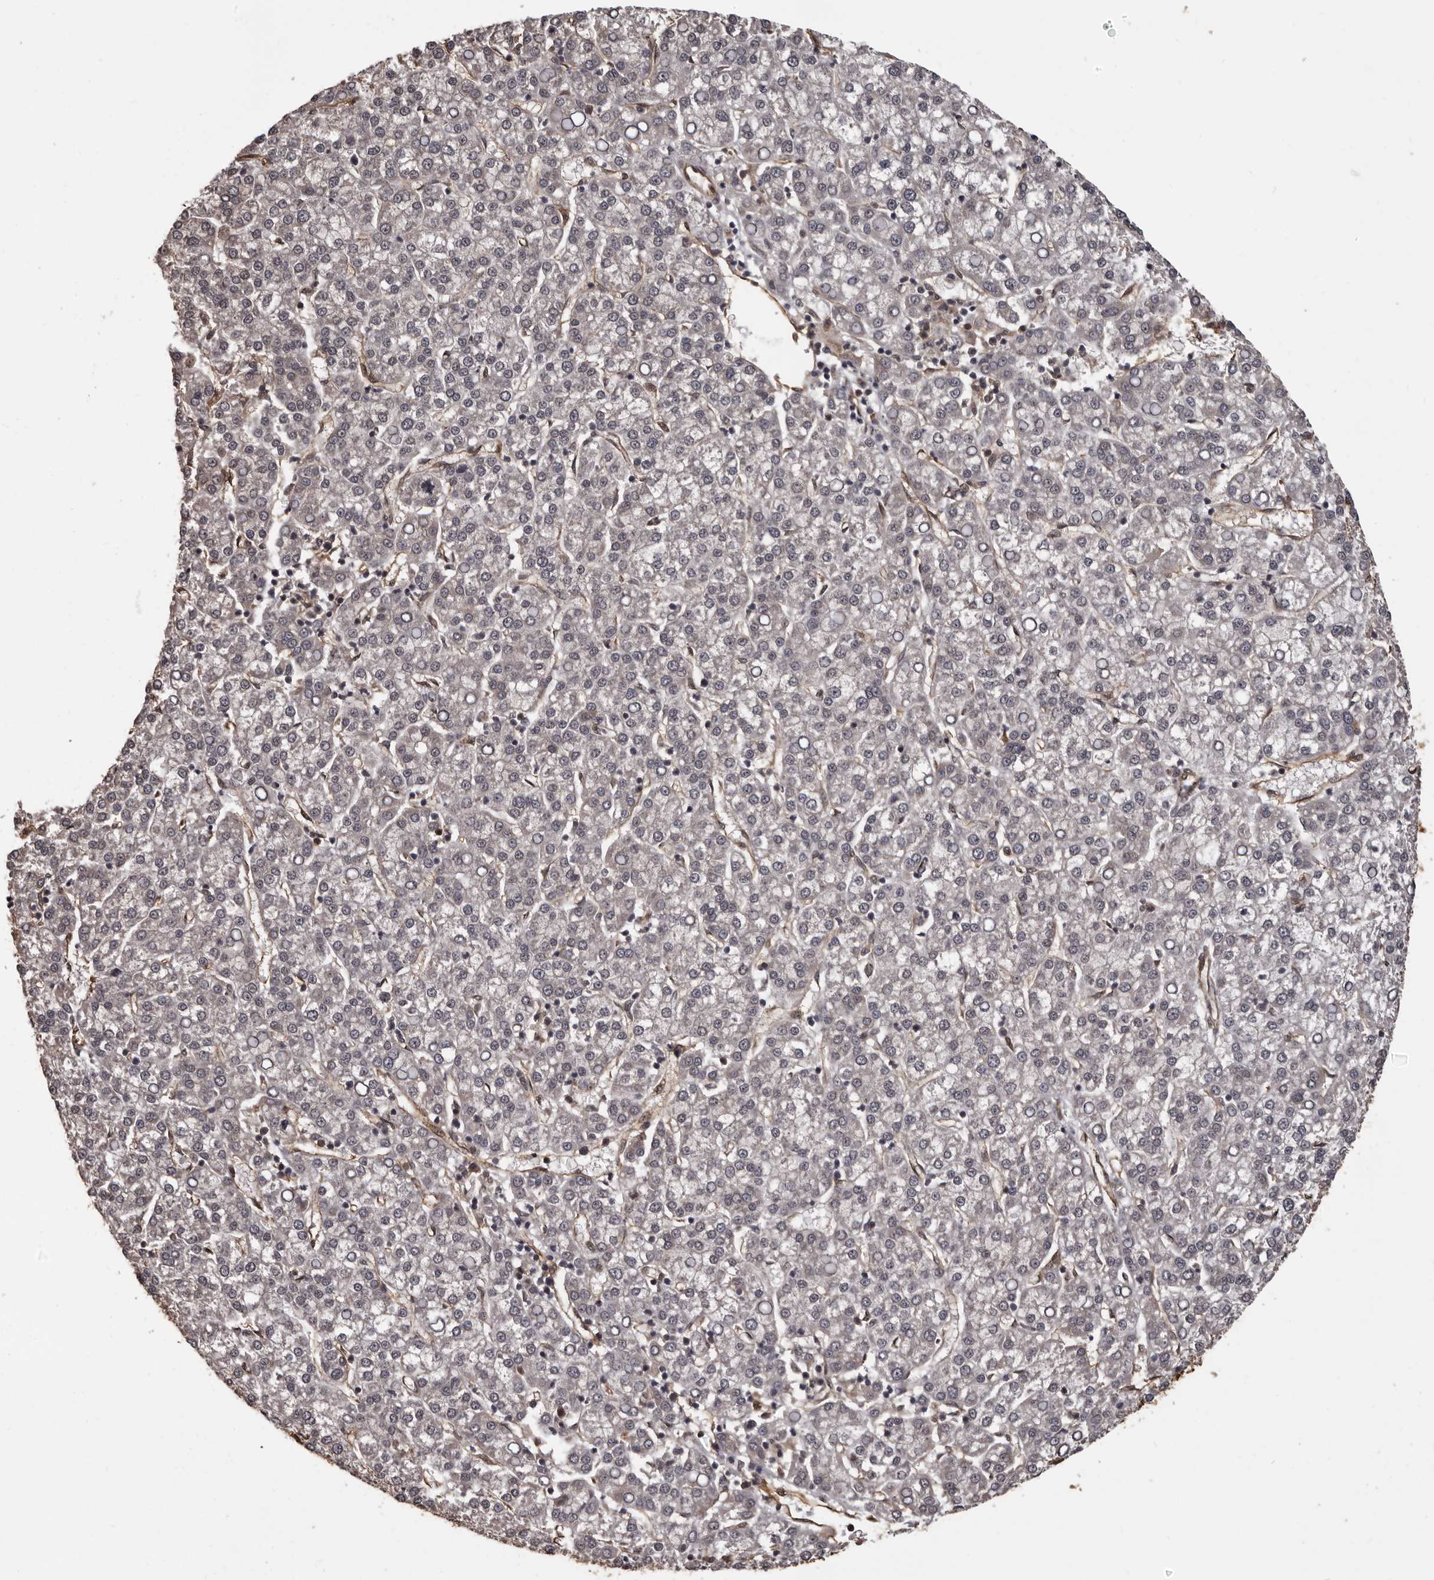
{"staining": {"intensity": "negative", "quantity": "none", "location": "none"}, "tissue": "liver cancer", "cell_type": "Tumor cells", "image_type": "cancer", "snomed": [{"axis": "morphology", "description": "Carcinoma, Hepatocellular, NOS"}, {"axis": "topography", "description": "Liver"}], "caption": "Immunohistochemistry (IHC) photomicrograph of human liver cancer stained for a protein (brown), which shows no positivity in tumor cells. (DAB (3,3'-diaminobenzidine) IHC visualized using brightfield microscopy, high magnification).", "gene": "SLITRK6", "patient": {"sex": "female", "age": 58}}